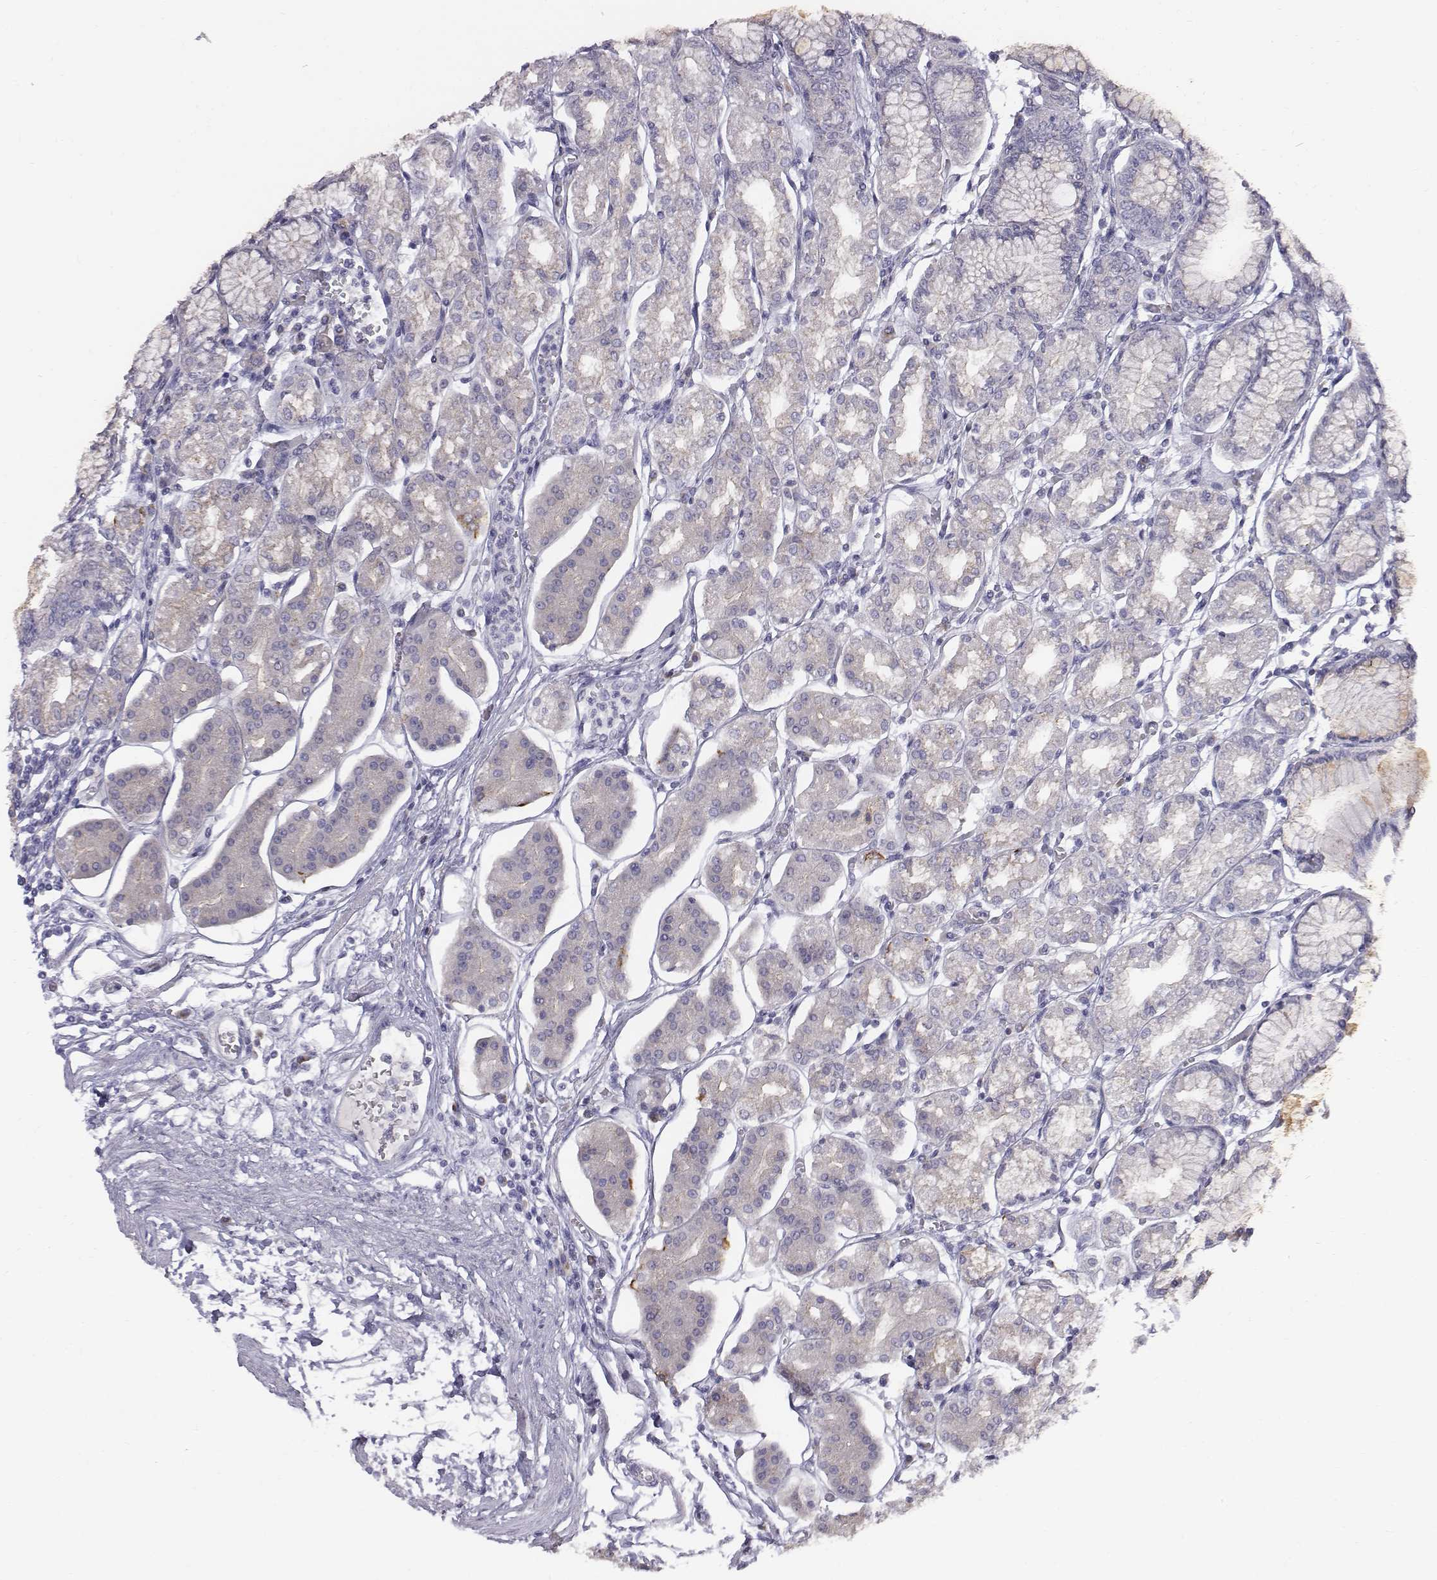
{"staining": {"intensity": "strong", "quantity": "<25%", "location": "cytoplasmic/membranous"}, "tissue": "stomach", "cell_type": "Glandular cells", "image_type": "normal", "snomed": [{"axis": "morphology", "description": "Normal tissue, NOS"}, {"axis": "topography", "description": "Skeletal muscle"}, {"axis": "topography", "description": "Stomach"}], "caption": "Glandular cells display strong cytoplasmic/membranous staining in about <25% of cells in benign stomach.", "gene": "C6orf58", "patient": {"sex": "female", "age": 57}}